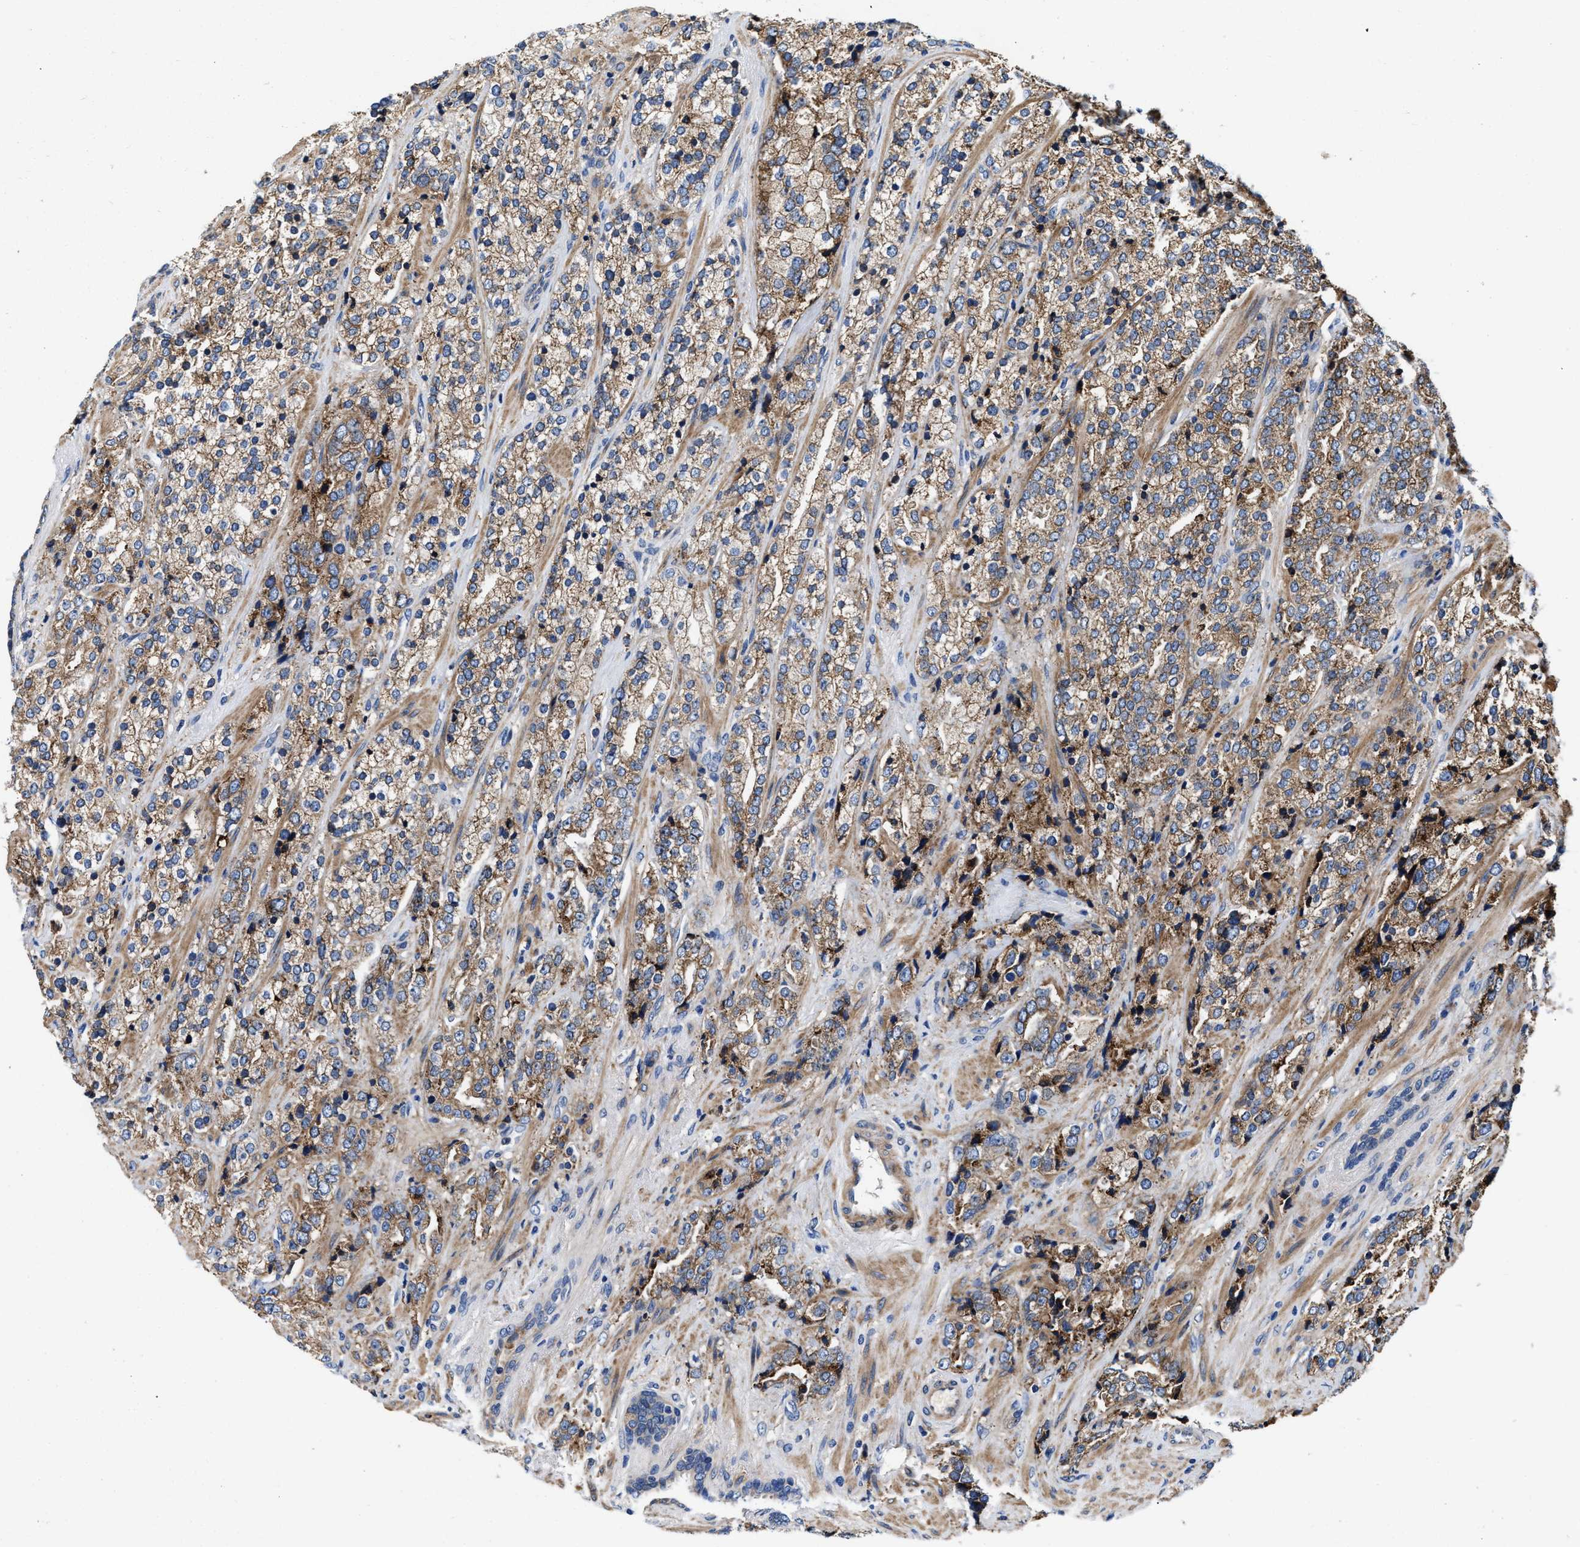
{"staining": {"intensity": "moderate", "quantity": ">75%", "location": "cytoplasmic/membranous"}, "tissue": "prostate cancer", "cell_type": "Tumor cells", "image_type": "cancer", "snomed": [{"axis": "morphology", "description": "Adenocarcinoma, High grade"}, {"axis": "topography", "description": "Prostate"}], "caption": "Immunohistochemical staining of human prostate cancer (adenocarcinoma (high-grade)) exhibits medium levels of moderate cytoplasmic/membranous positivity in approximately >75% of tumor cells.", "gene": "SLC12A2", "patient": {"sex": "male", "age": 71}}